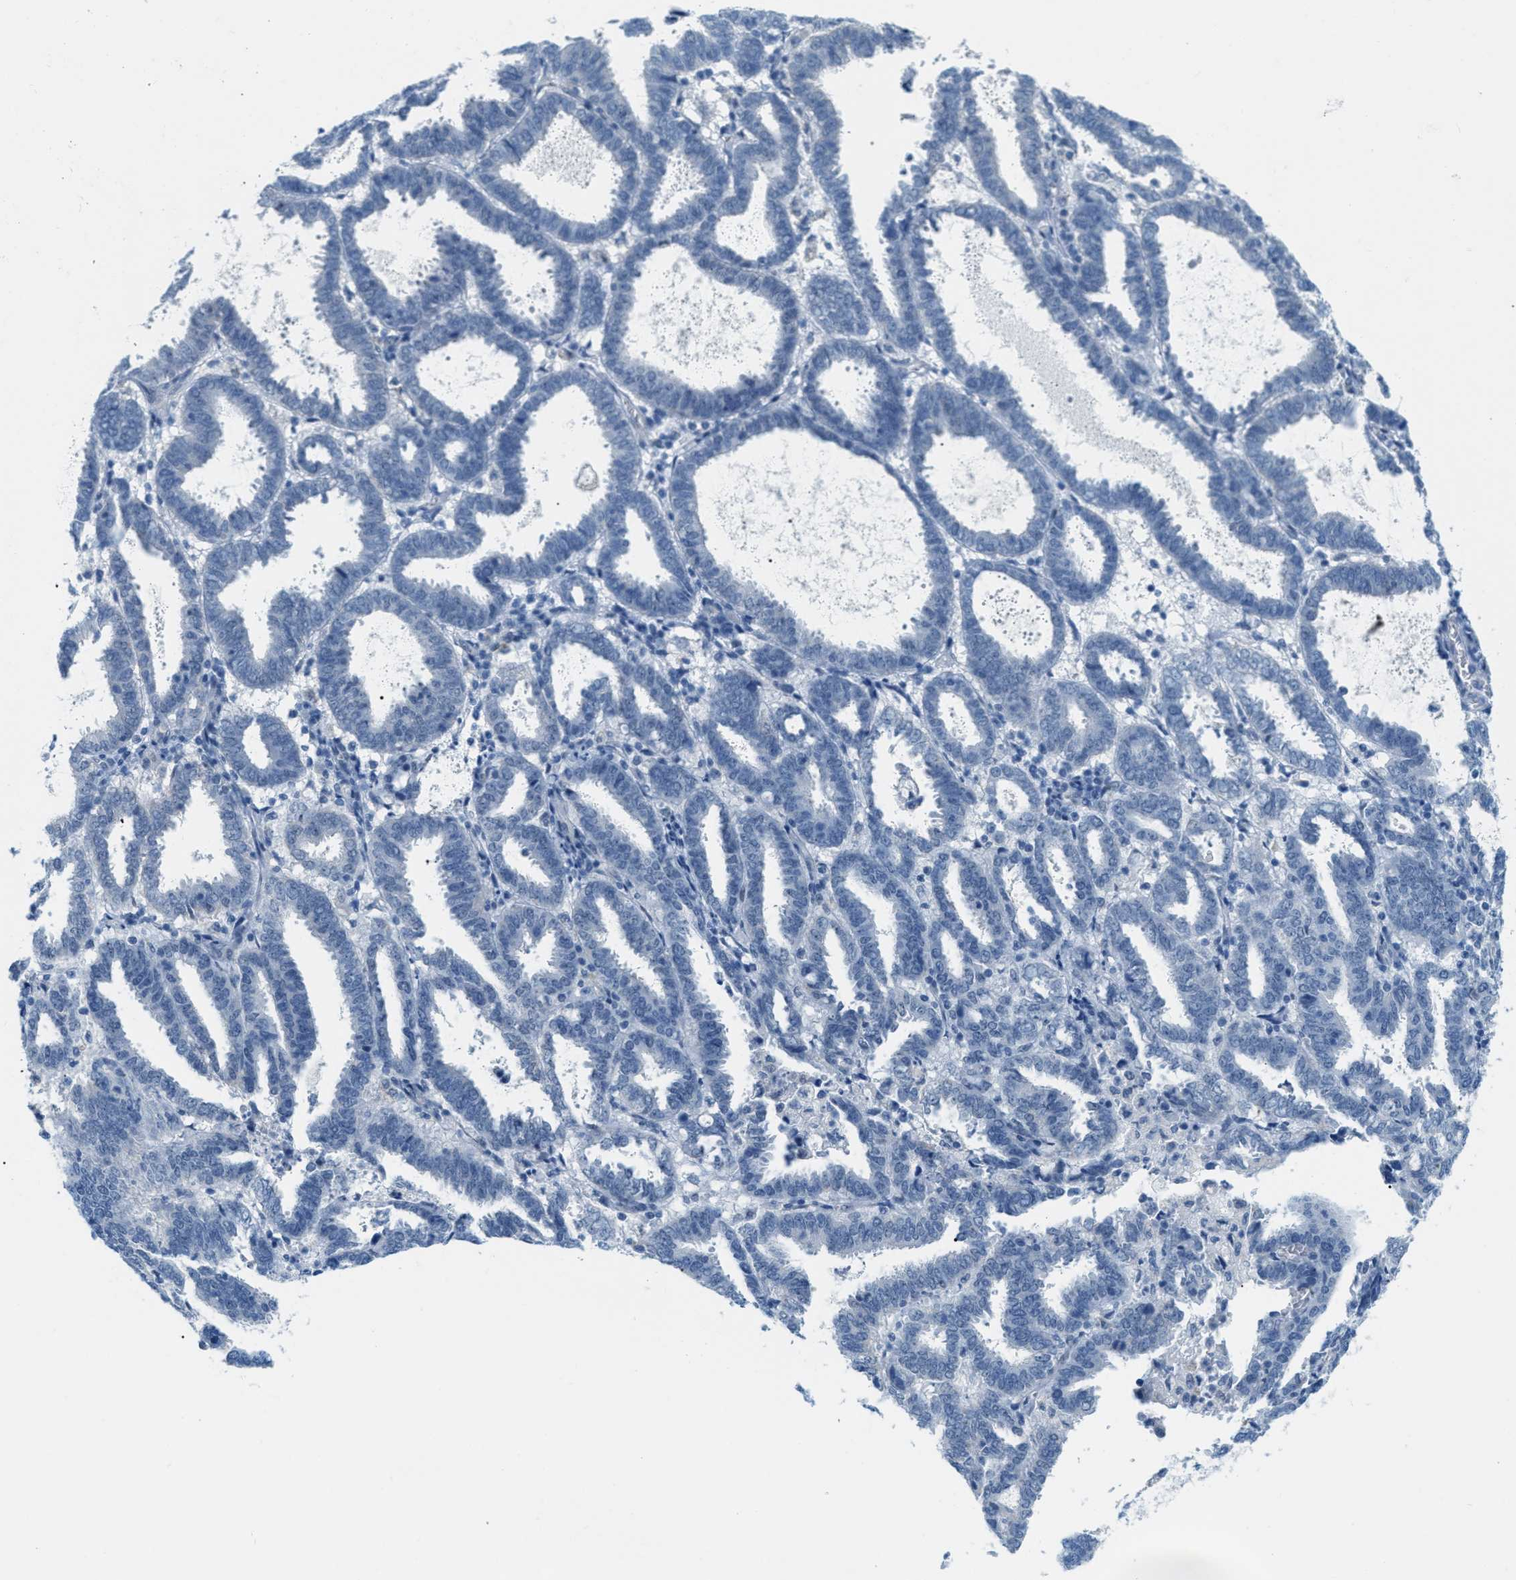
{"staining": {"intensity": "negative", "quantity": "none", "location": "none"}, "tissue": "endometrial cancer", "cell_type": "Tumor cells", "image_type": "cancer", "snomed": [{"axis": "morphology", "description": "Adenocarcinoma, NOS"}, {"axis": "topography", "description": "Uterus"}], "caption": "The micrograph demonstrates no significant positivity in tumor cells of endometrial cancer (adenocarcinoma).", "gene": "PHRF1", "patient": {"sex": "female", "age": 83}}